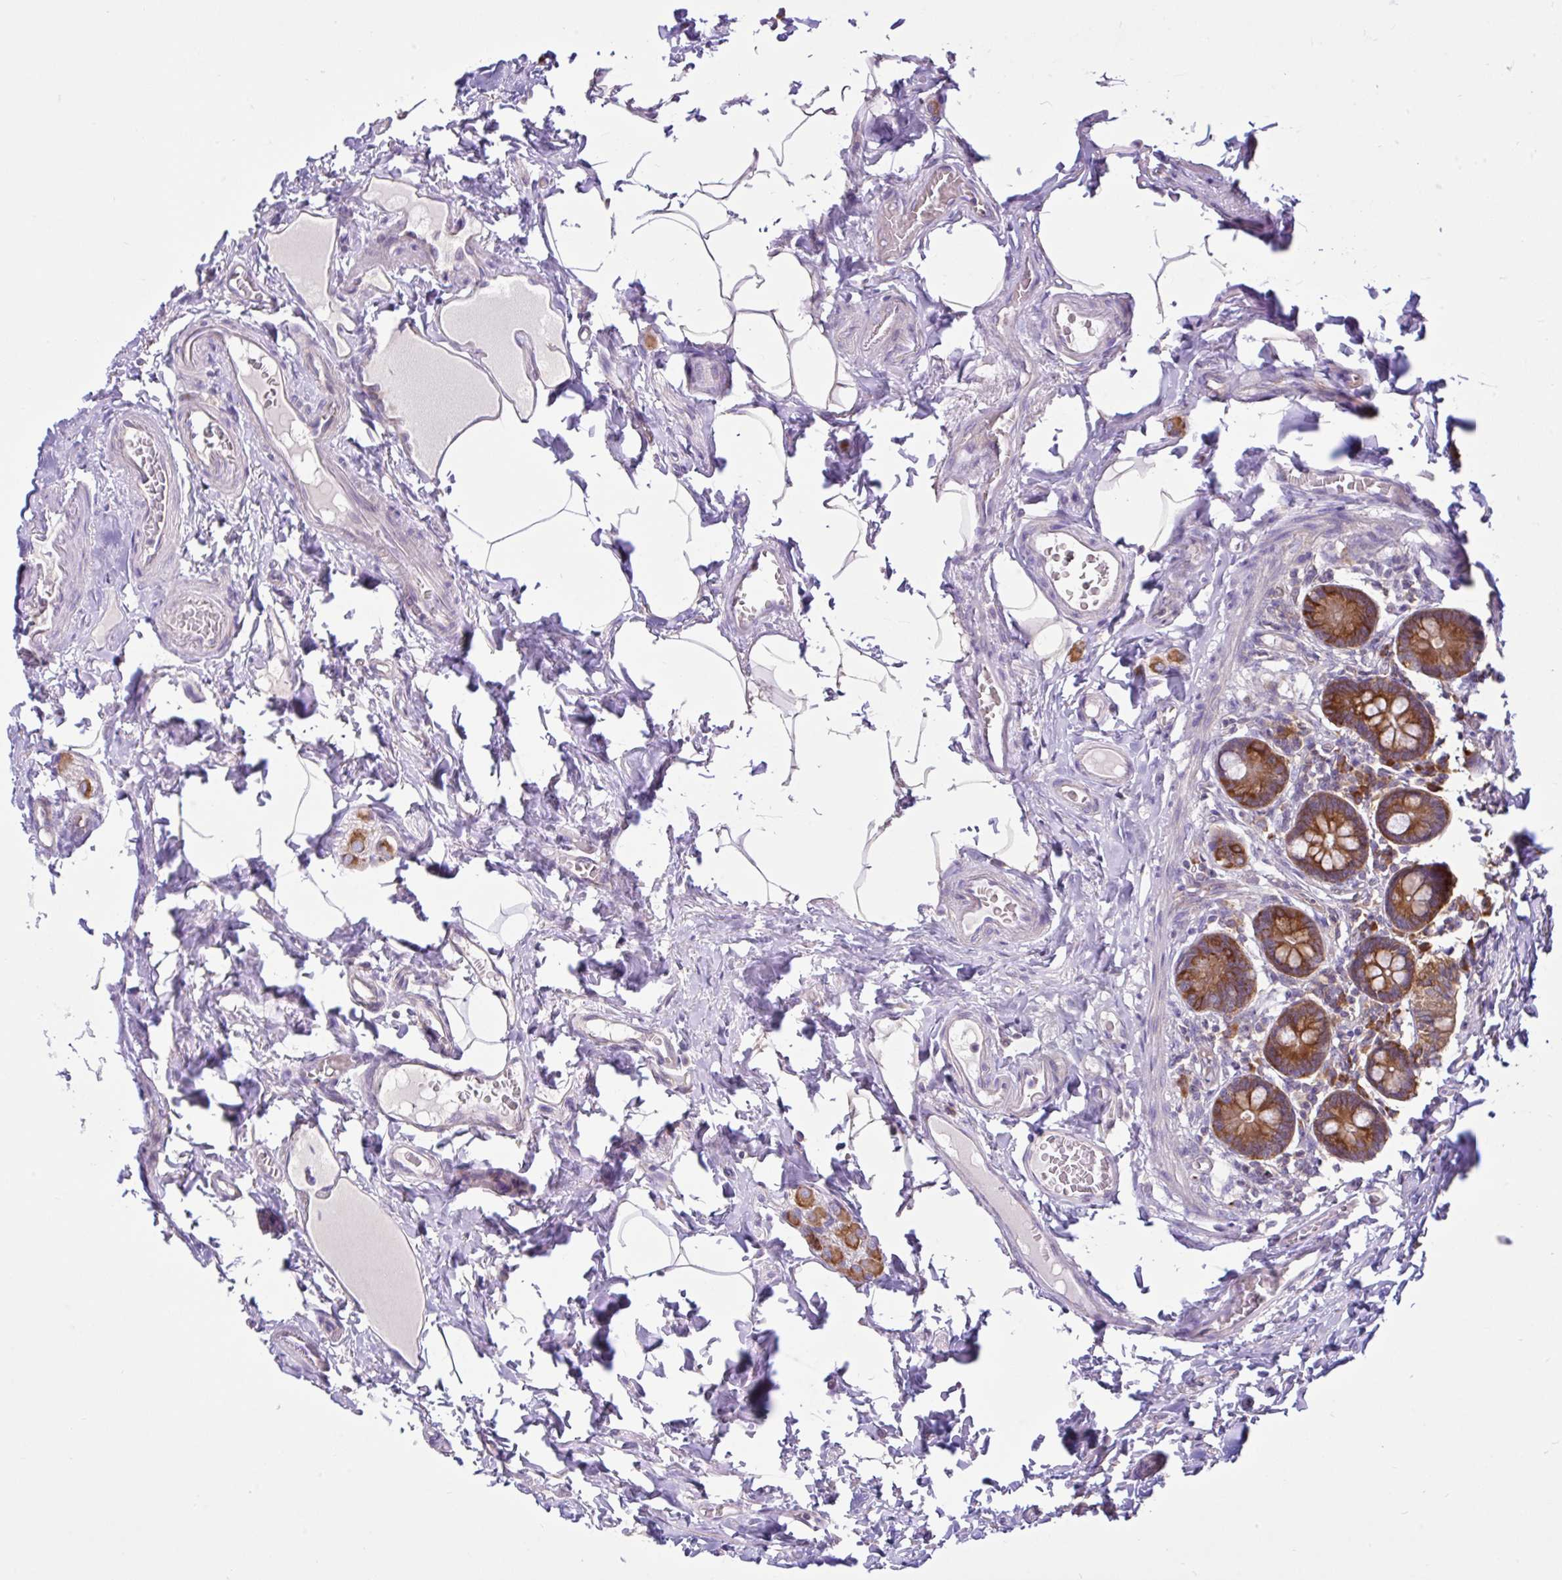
{"staining": {"intensity": "strong", "quantity": ">75%", "location": "cytoplasmic/membranous"}, "tissue": "small intestine", "cell_type": "Glandular cells", "image_type": "normal", "snomed": [{"axis": "morphology", "description": "Normal tissue, NOS"}, {"axis": "topography", "description": "Small intestine"}], "caption": "This image demonstrates IHC staining of unremarkable human small intestine, with high strong cytoplasmic/membranous expression in about >75% of glandular cells.", "gene": "LARS1", "patient": {"sex": "female", "age": 64}}